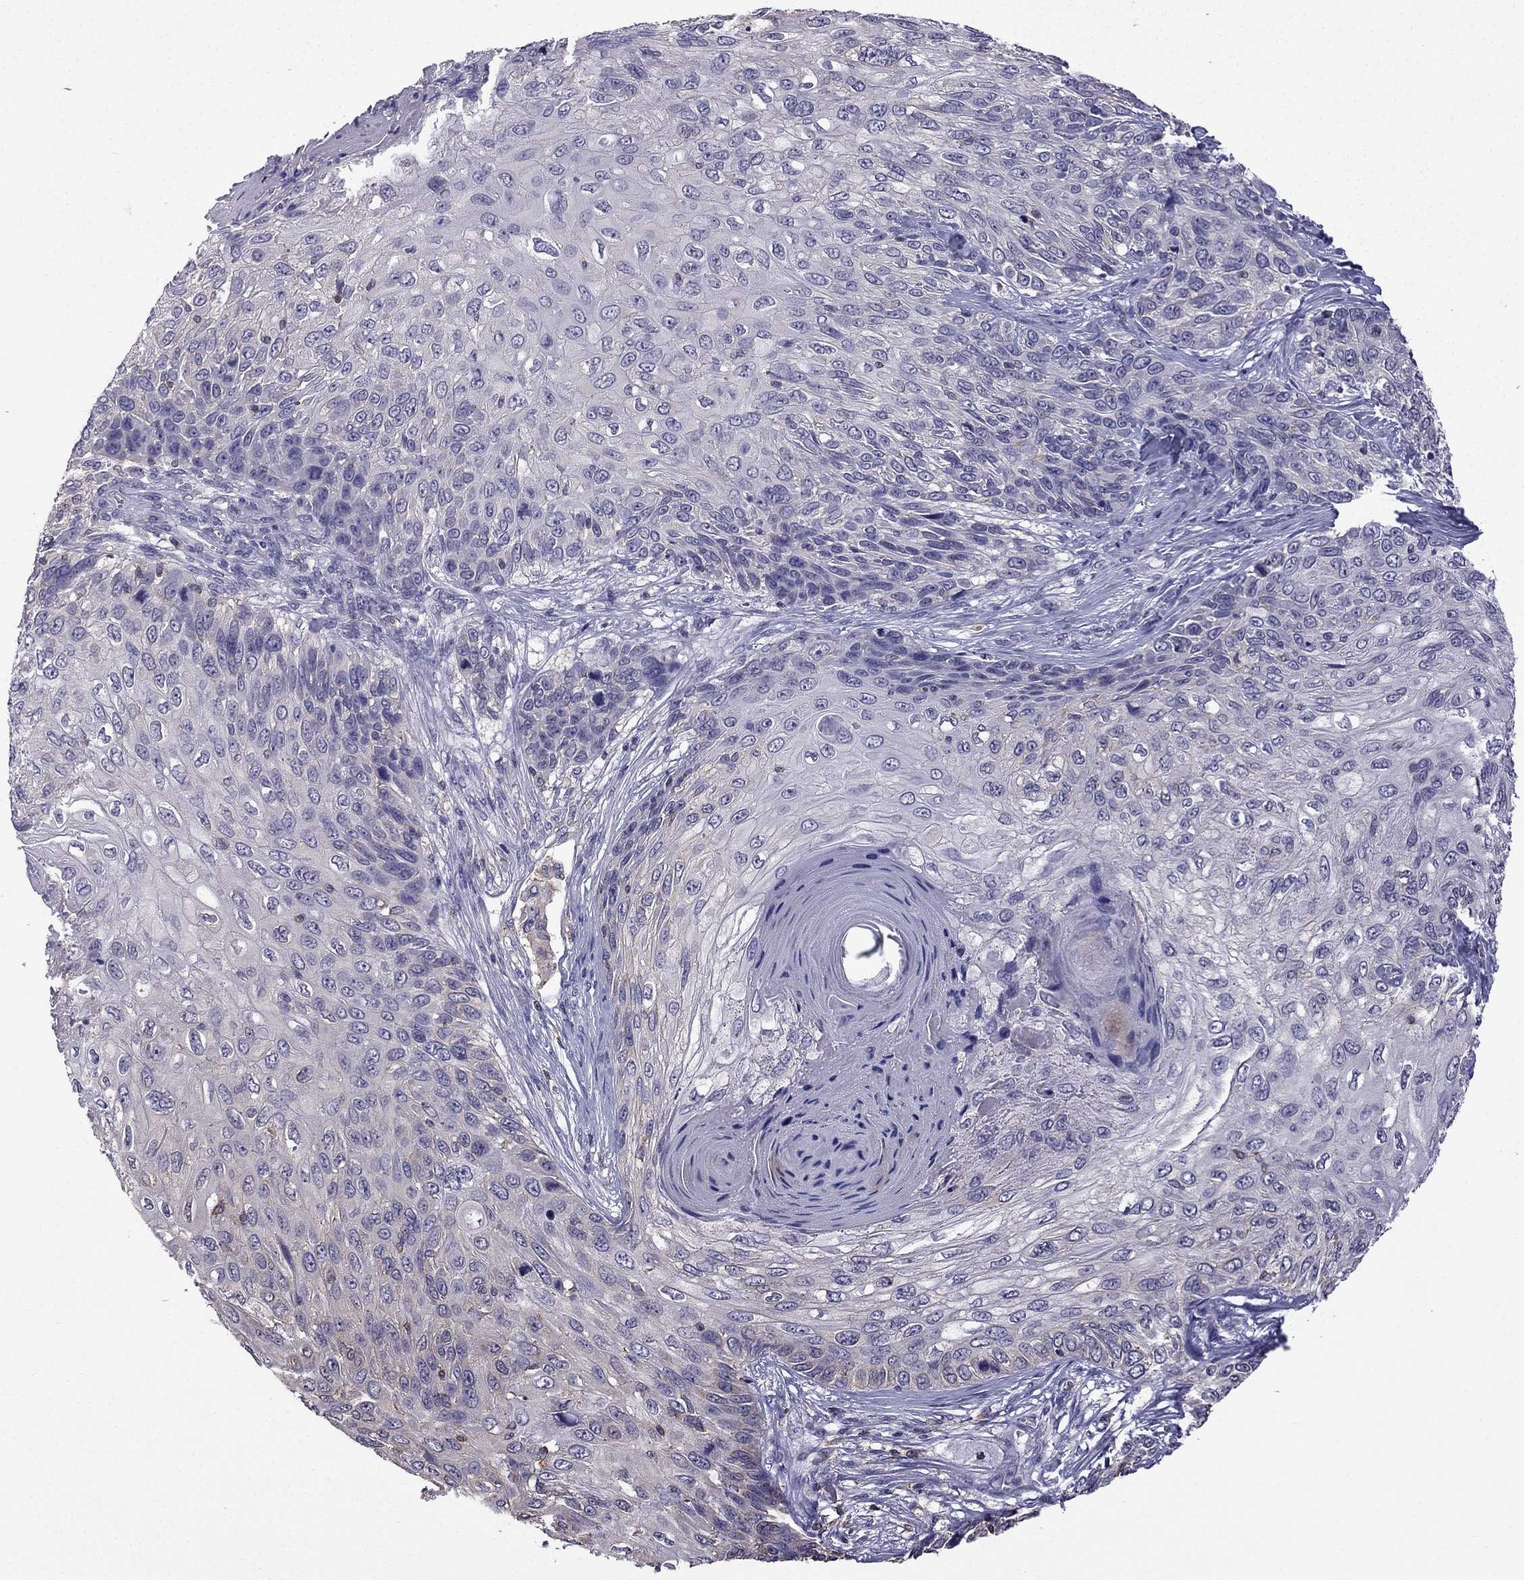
{"staining": {"intensity": "negative", "quantity": "none", "location": "none"}, "tissue": "skin cancer", "cell_type": "Tumor cells", "image_type": "cancer", "snomed": [{"axis": "morphology", "description": "Squamous cell carcinoma, NOS"}, {"axis": "topography", "description": "Skin"}], "caption": "IHC histopathology image of skin cancer (squamous cell carcinoma) stained for a protein (brown), which exhibits no staining in tumor cells.", "gene": "CCK", "patient": {"sex": "male", "age": 92}}